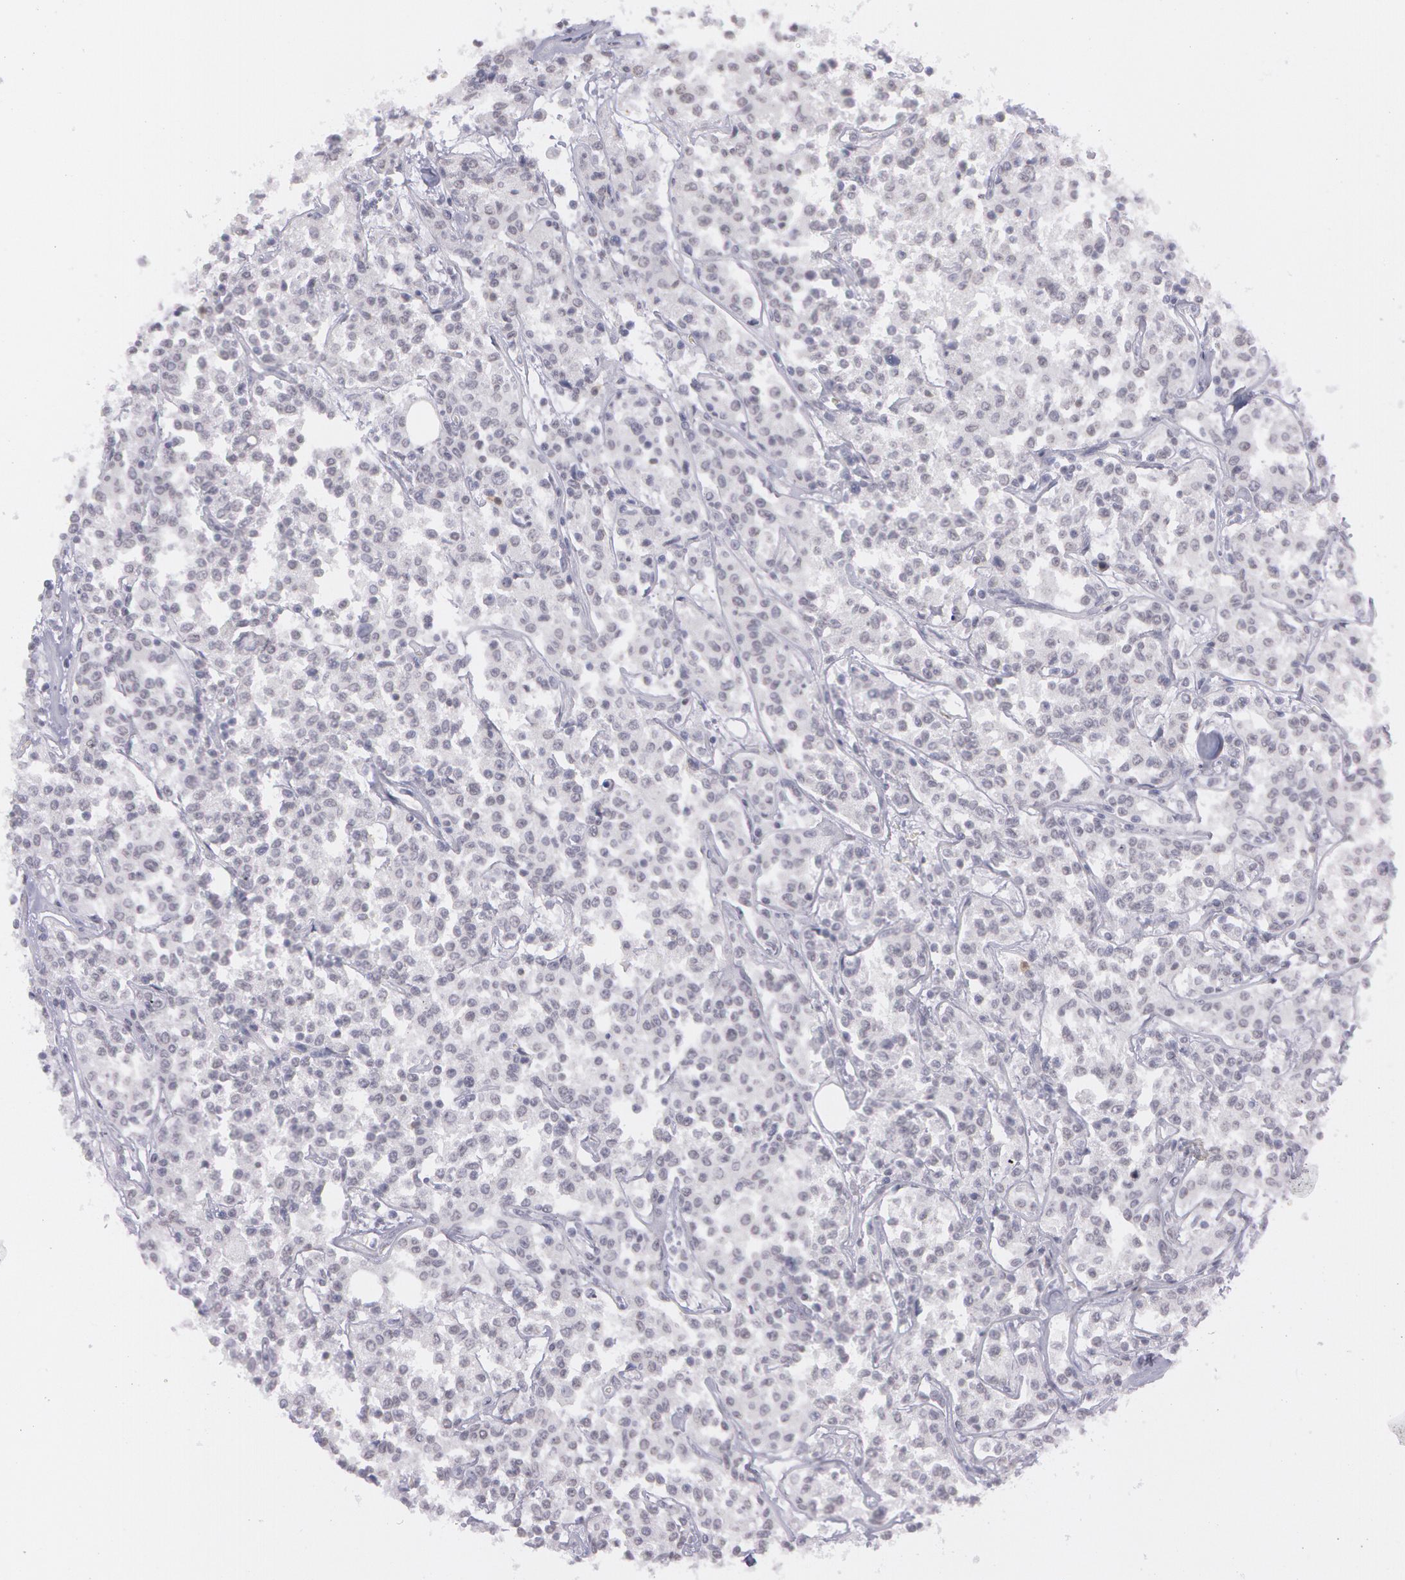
{"staining": {"intensity": "negative", "quantity": "none", "location": "none"}, "tissue": "lymphoma", "cell_type": "Tumor cells", "image_type": "cancer", "snomed": [{"axis": "morphology", "description": "Malignant lymphoma, non-Hodgkin's type, Low grade"}, {"axis": "topography", "description": "Small intestine"}], "caption": "There is no significant expression in tumor cells of low-grade malignant lymphoma, non-Hodgkin's type.", "gene": "IL1RN", "patient": {"sex": "female", "age": 59}}